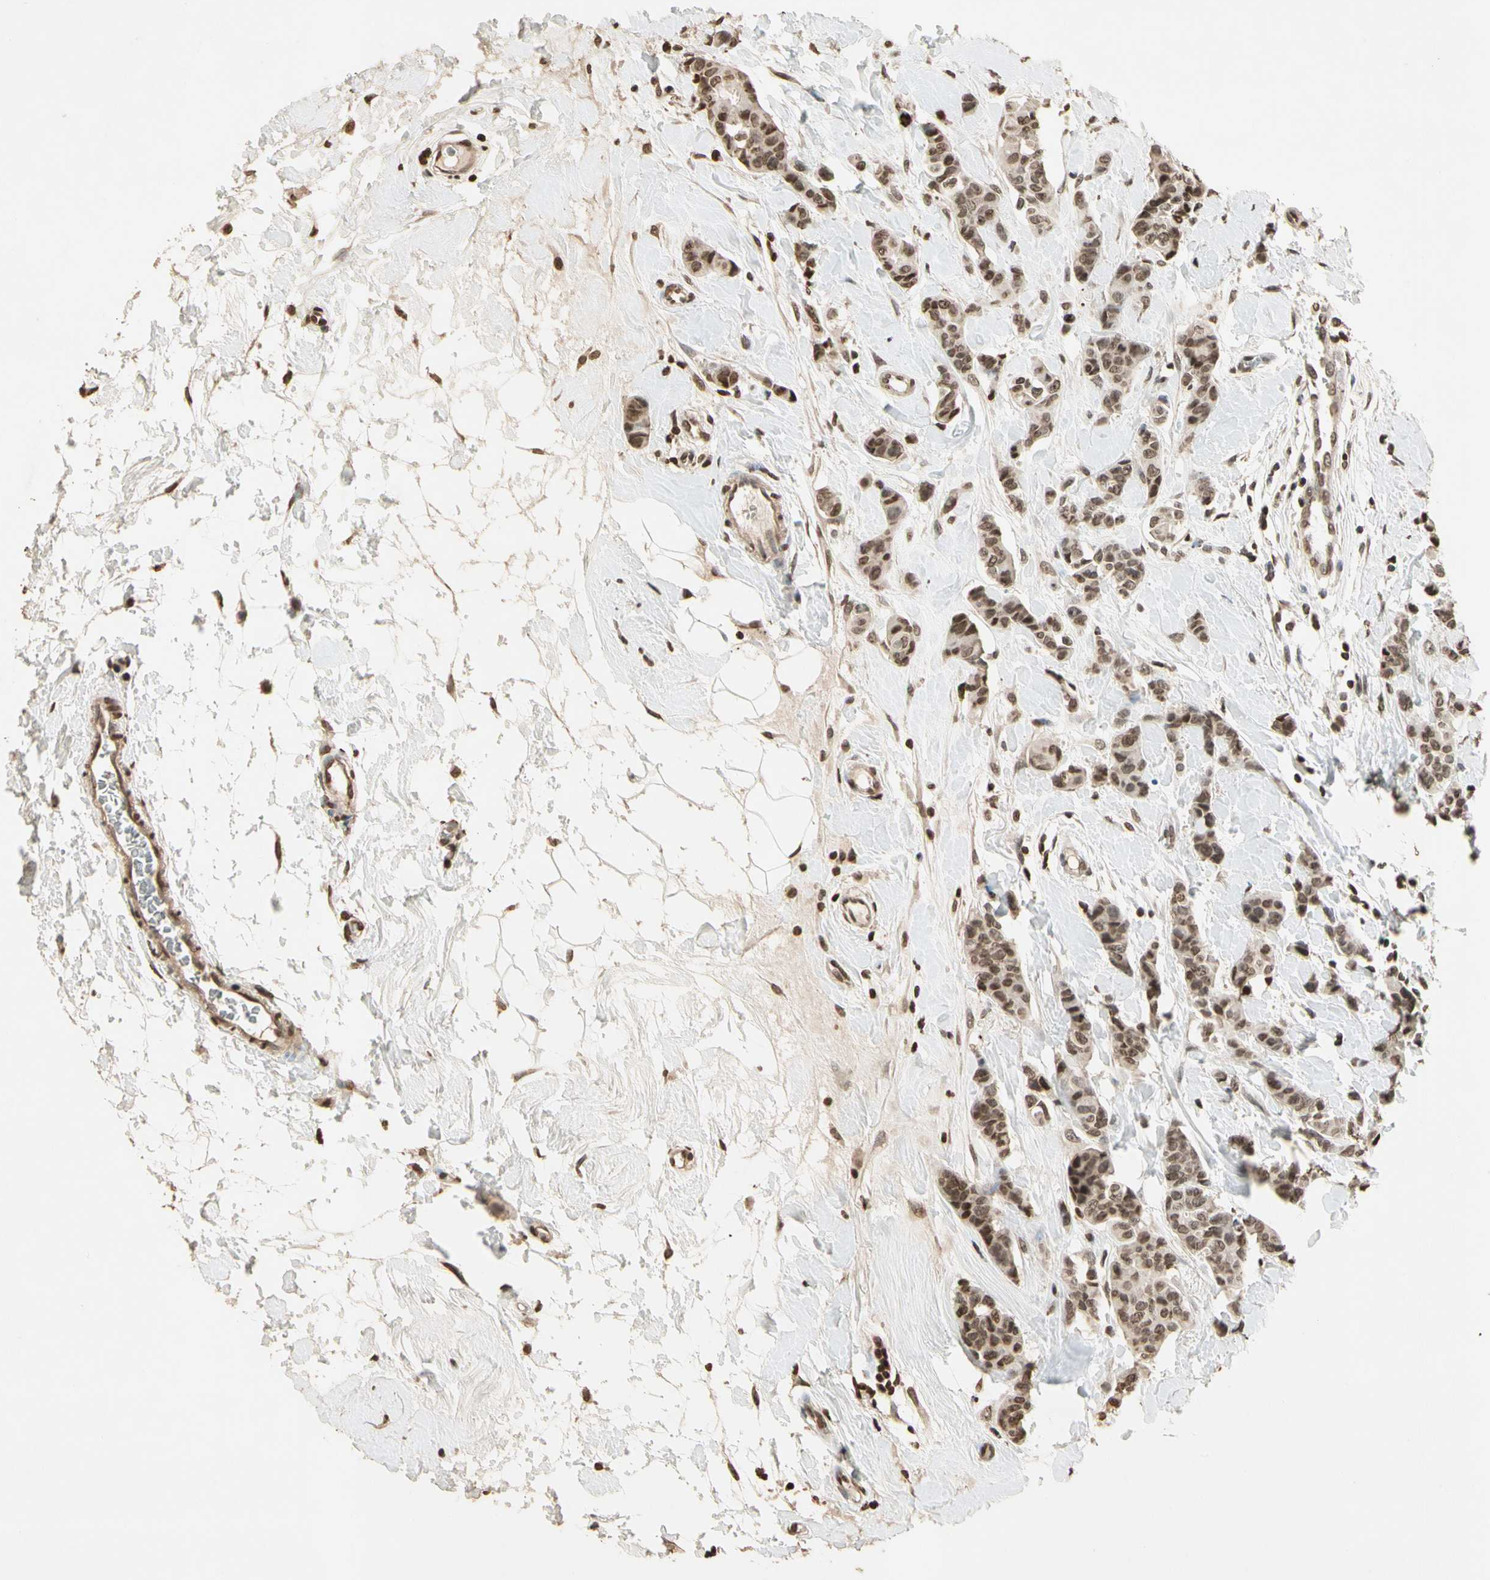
{"staining": {"intensity": "weak", "quantity": "25%-75%", "location": "cytoplasmic/membranous,nuclear"}, "tissue": "breast cancer", "cell_type": "Tumor cells", "image_type": "cancer", "snomed": [{"axis": "morphology", "description": "Normal tissue, NOS"}, {"axis": "morphology", "description": "Duct carcinoma"}, {"axis": "topography", "description": "Breast"}], "caption": "Immunohistochemical staining of breast cancer demonstrates low levels of weak cytoplasmic/membranous and nuclear protein staining in approximately 25%-75% of tumor cells.", "gene": "TOP1", "patient": {"sex": "female", "age": 40}}